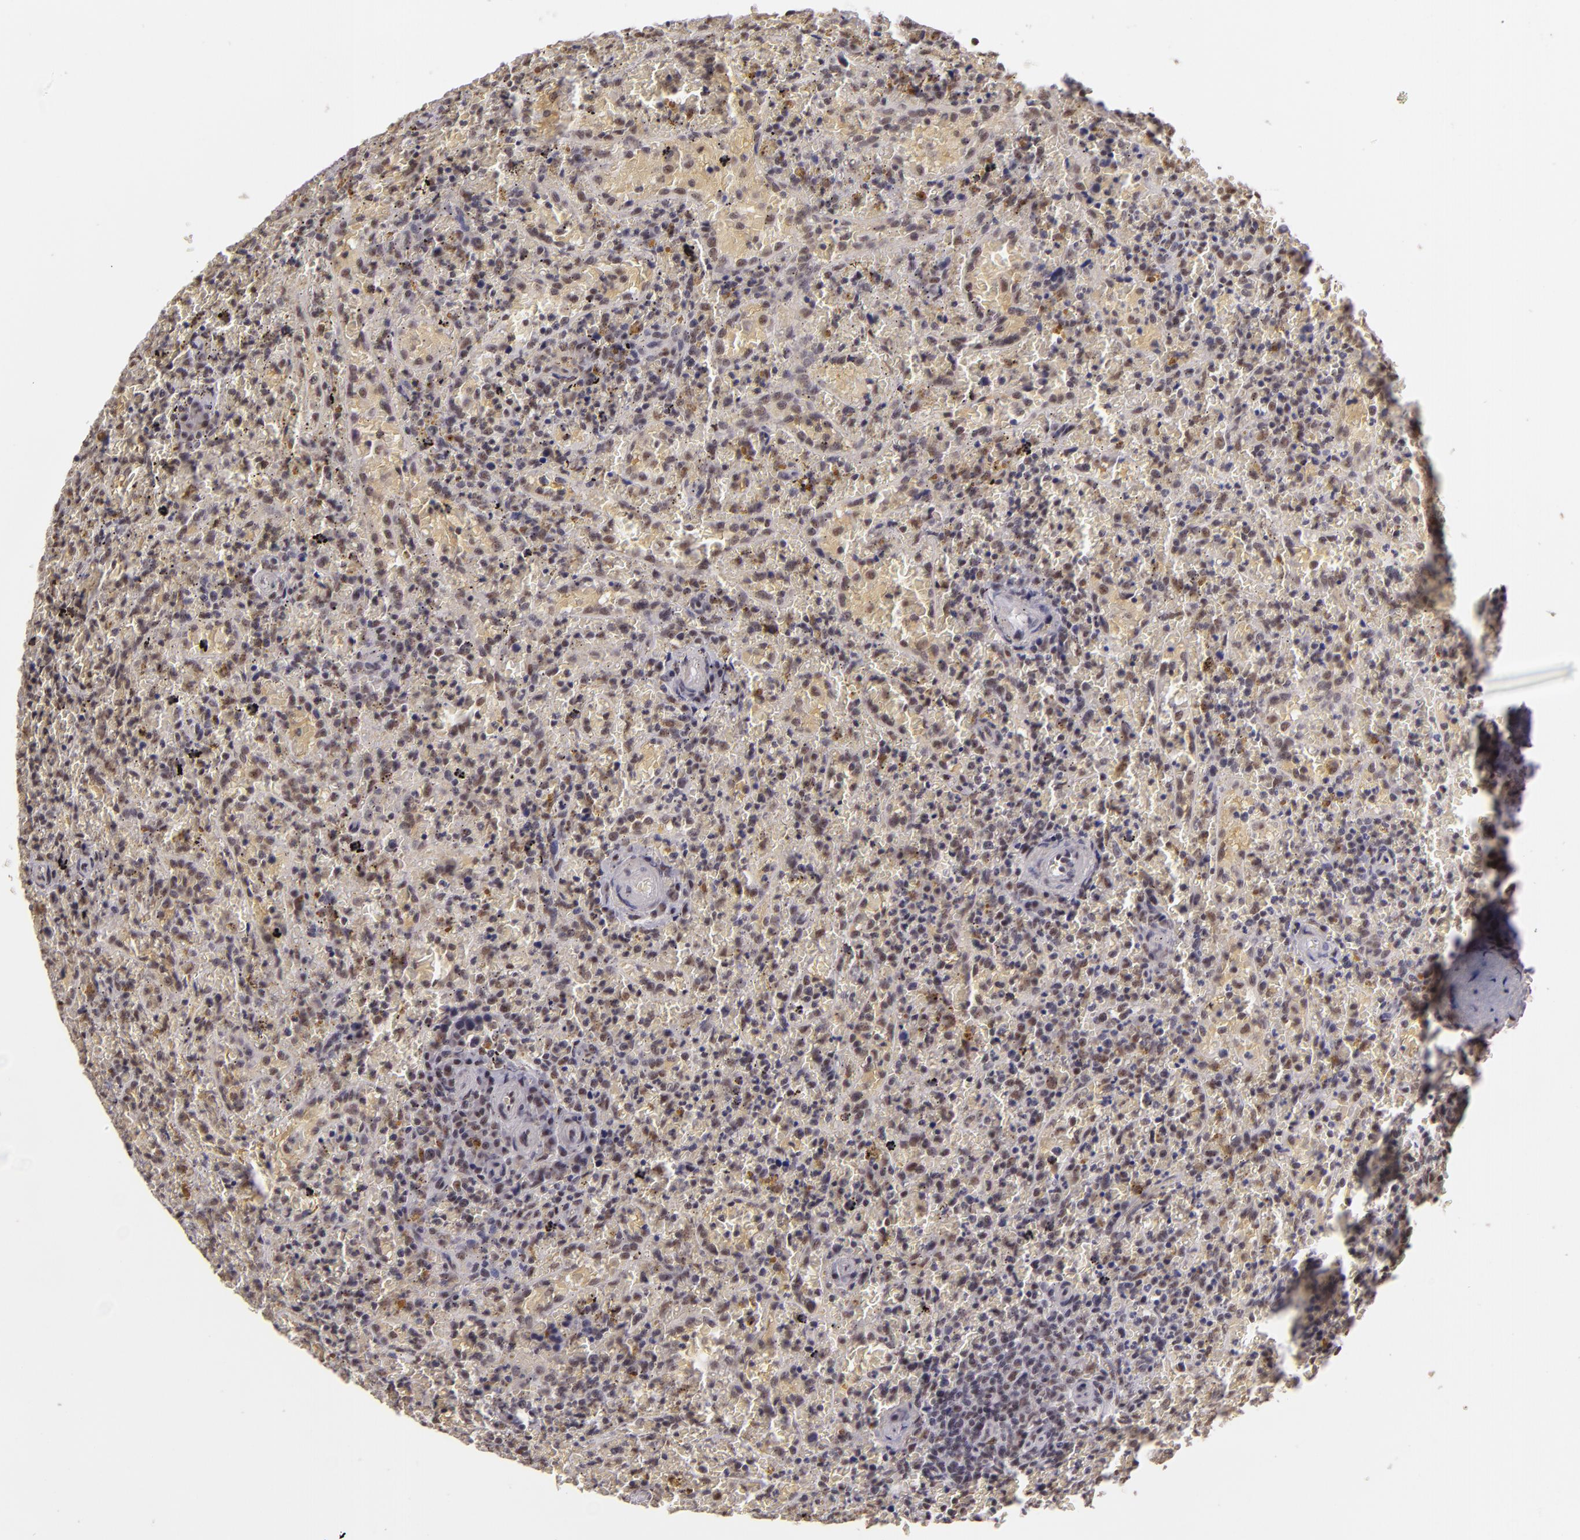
{"staining": {"intensity": "weak", "quantity": "<25%", "location": "nuclear"}, "tissue": "lymphoma", "cell_type": "Tumor cells", "image_type": "cancer", "snomed": [{"axis": "morphology", "description": "Malignant lymphoma, non-Hodgkin's type, High grade"}, {"axis": "topography", "description": "Spleen"}, {"axis": "topography", "description": "Lymph node"}], "caption": "Immunohistochemistry (IHC) of high-grade malignant lymphoma, non-Hodgkin's type exhibits no expression in tumor cells.", "gene": "INTS6", "patient": {"sex": "female", "age": 70}}